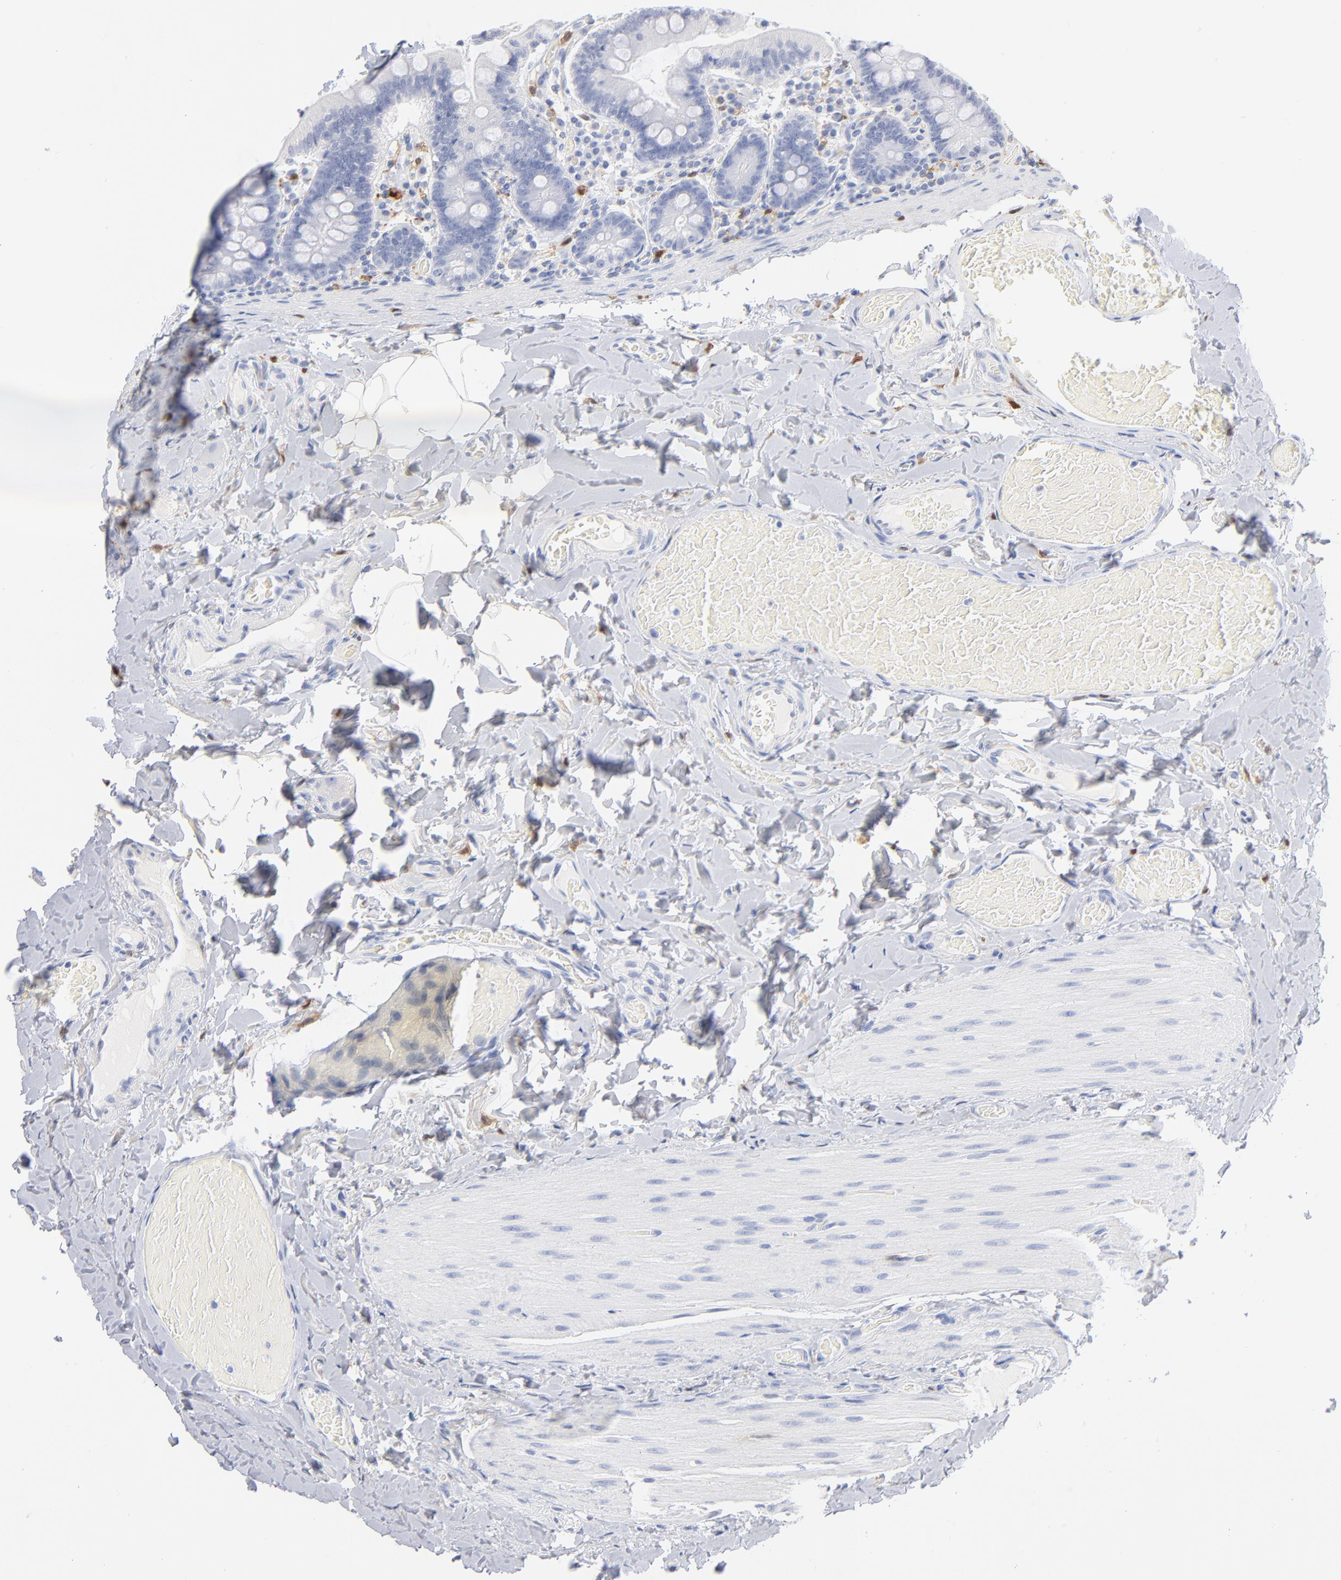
{"staining": {"intensity": "negative", "quantity": "none", "location": "none"}, "tissue": "duodenum", "cell_type": "Glandular cells", "image_type": "normal", "snomed": [{"axis": "morphology", "description": "Normal tissue, NOS"}, {"axis": "topography", "description": "Duodenum"}], "caption": "Histopathology image shows no significant protein positivity in glandular cells of normal duodenum. The staining is performed using DAB brown chromogen with nuclei counter-stained in using hematoxylin.", "gene": "IFIT2", "patient": {"sex": "male", "age": 66}}